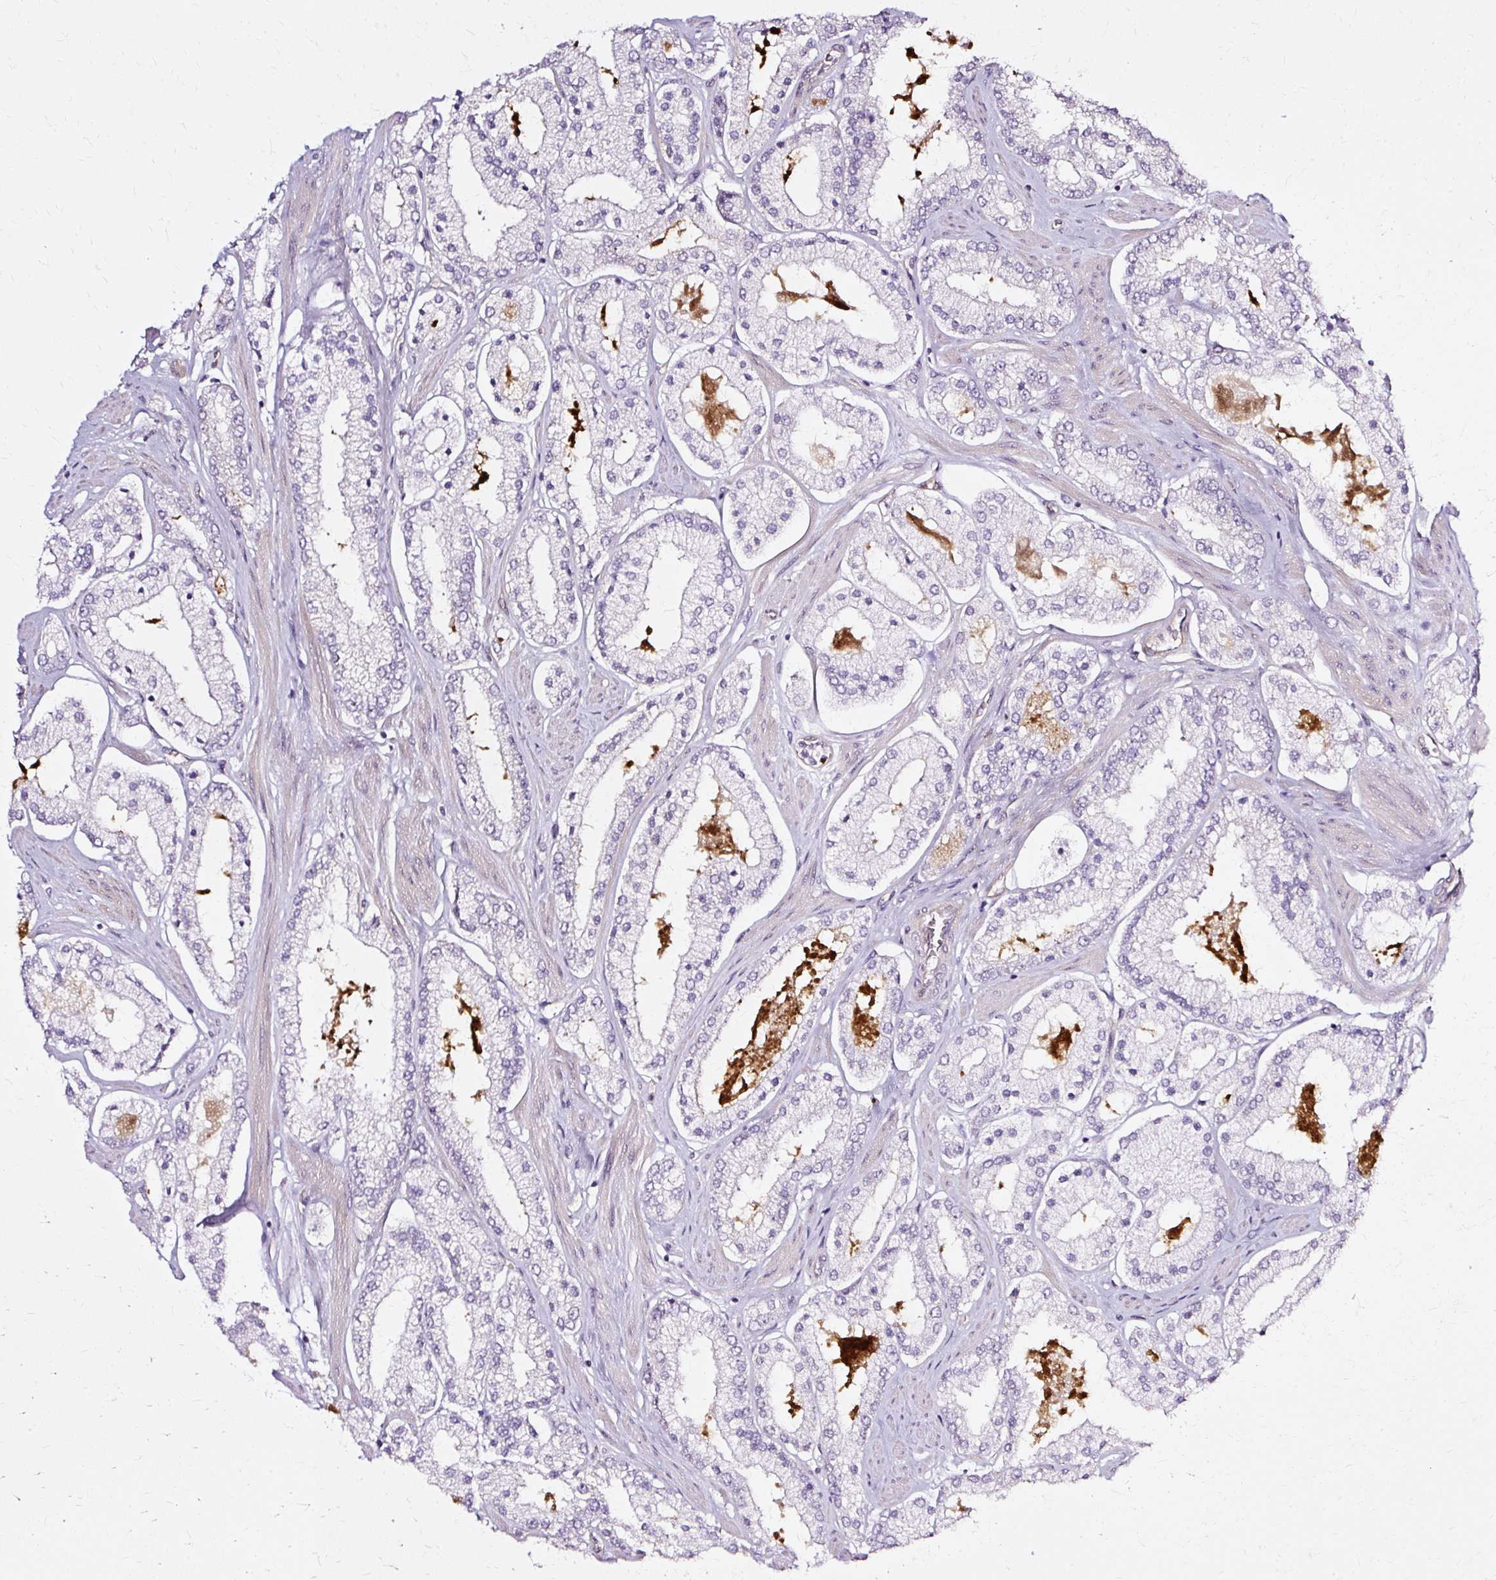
{"staining": {"intensity": "negative", "quantity": "none", "location": "none"}, "tissue": "prostate cancer", "cell_type": "Tumor cells", "image_type": "cancer", "snomed": [{"axis": "morphology", "description": "Adenocarcinoma, Low grade"}, {"axis": "topography", "description": "Prostate"}], "caption": "Tumor cells show no significant protein expression in adenocarcinoma (low-grade) (prostate).", "gene": "CNN3", "patient": {"sex": "male", "age": 42}}